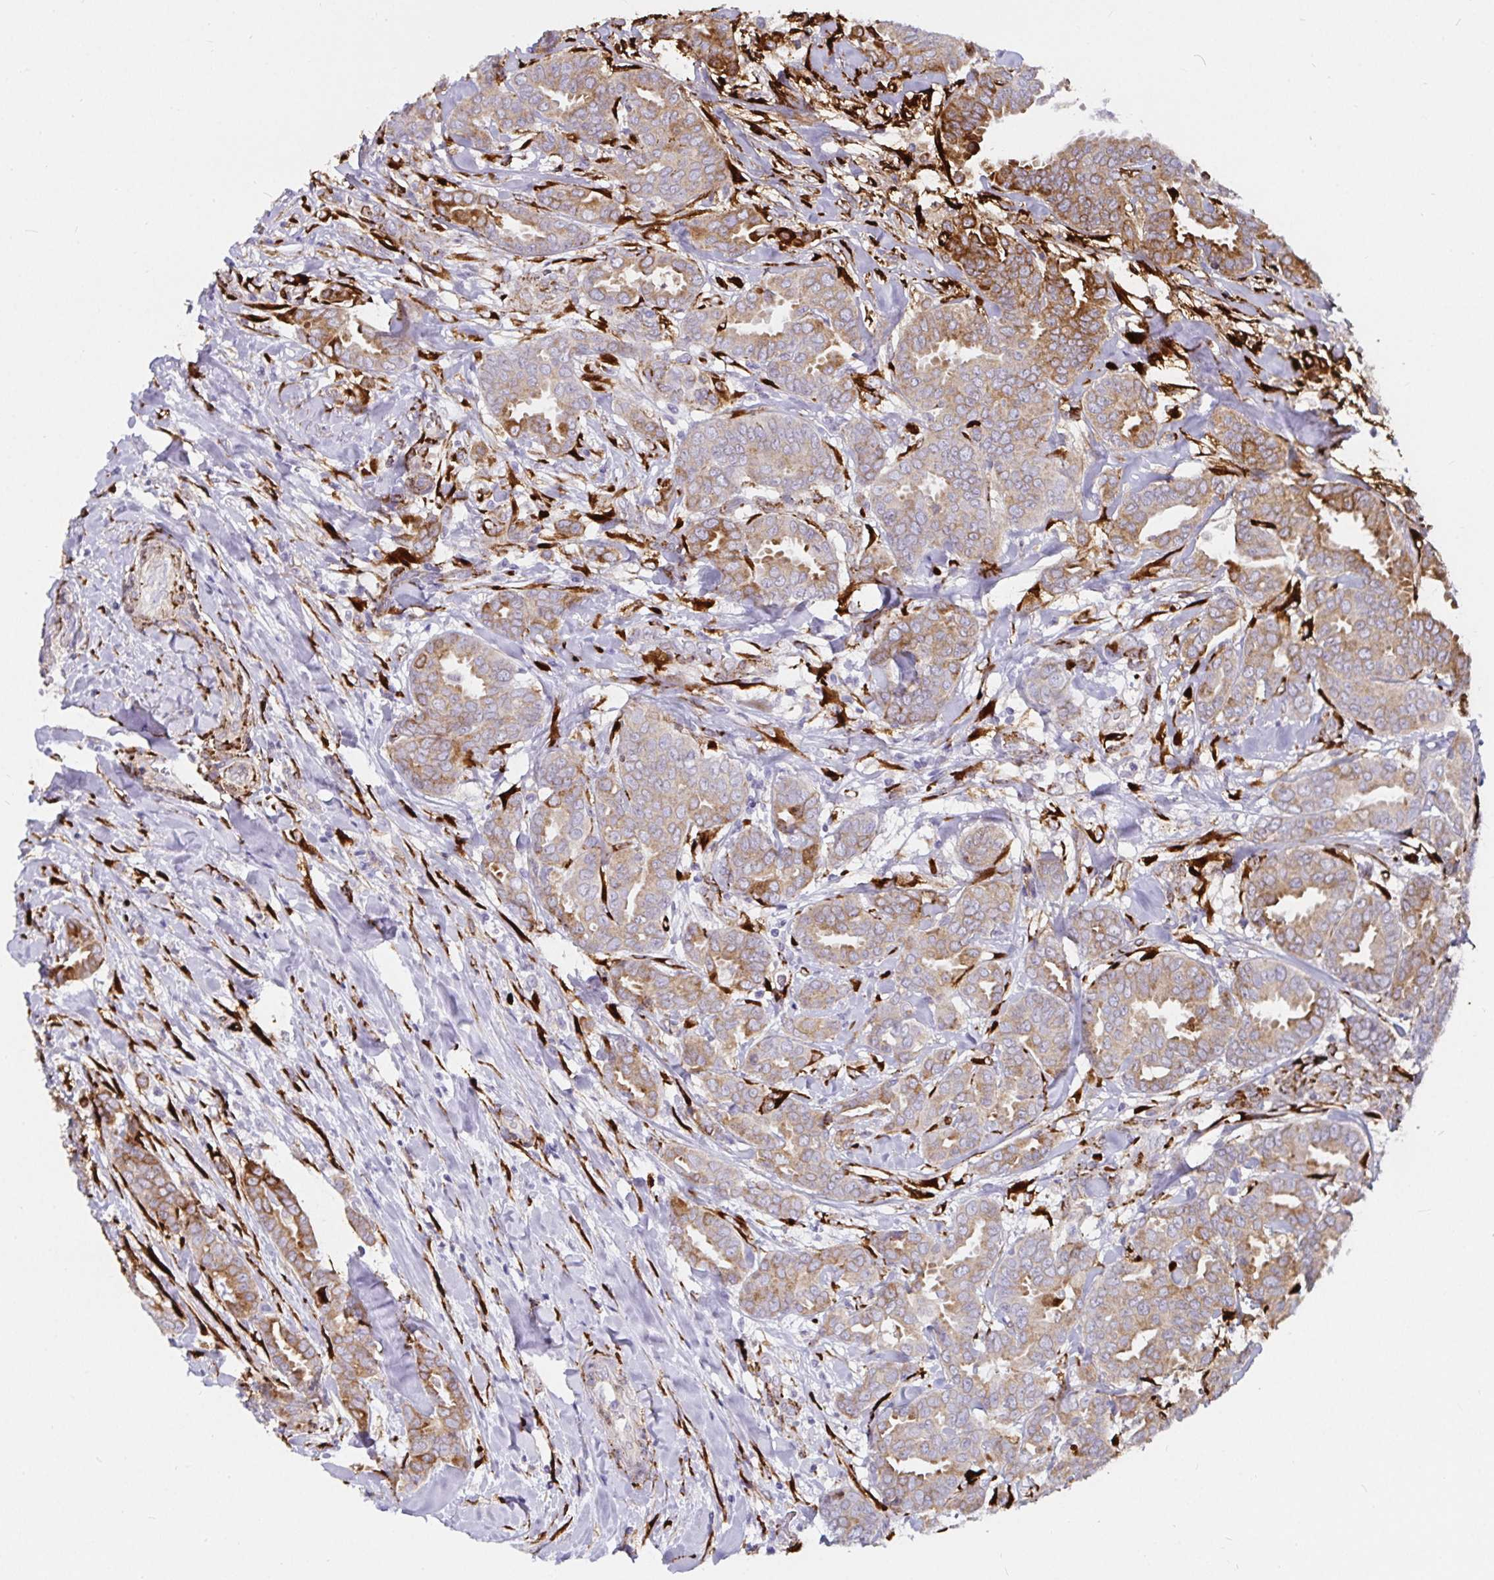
{"staining": {"intensity": "moderate", "quantity": ">75%", "location": "cytoplasmic/membranous"}, "tissue": "breast cancer", "cell_type": "Tumor cells", "image_type": "cancer", "snomed": [{"axis": "morphology", "description": "Duct carcinoma"}, {"axis": "topography", "description": "Breast"}], "caption": "Tumor cells demonstrate medium levels of moderate cytoplasmic/membranous positivity in about >75% of cells in invasive ductal carcinoma (breast).", "gene": "P4HA2", "patient": {"sex": "female", "age": 45}}